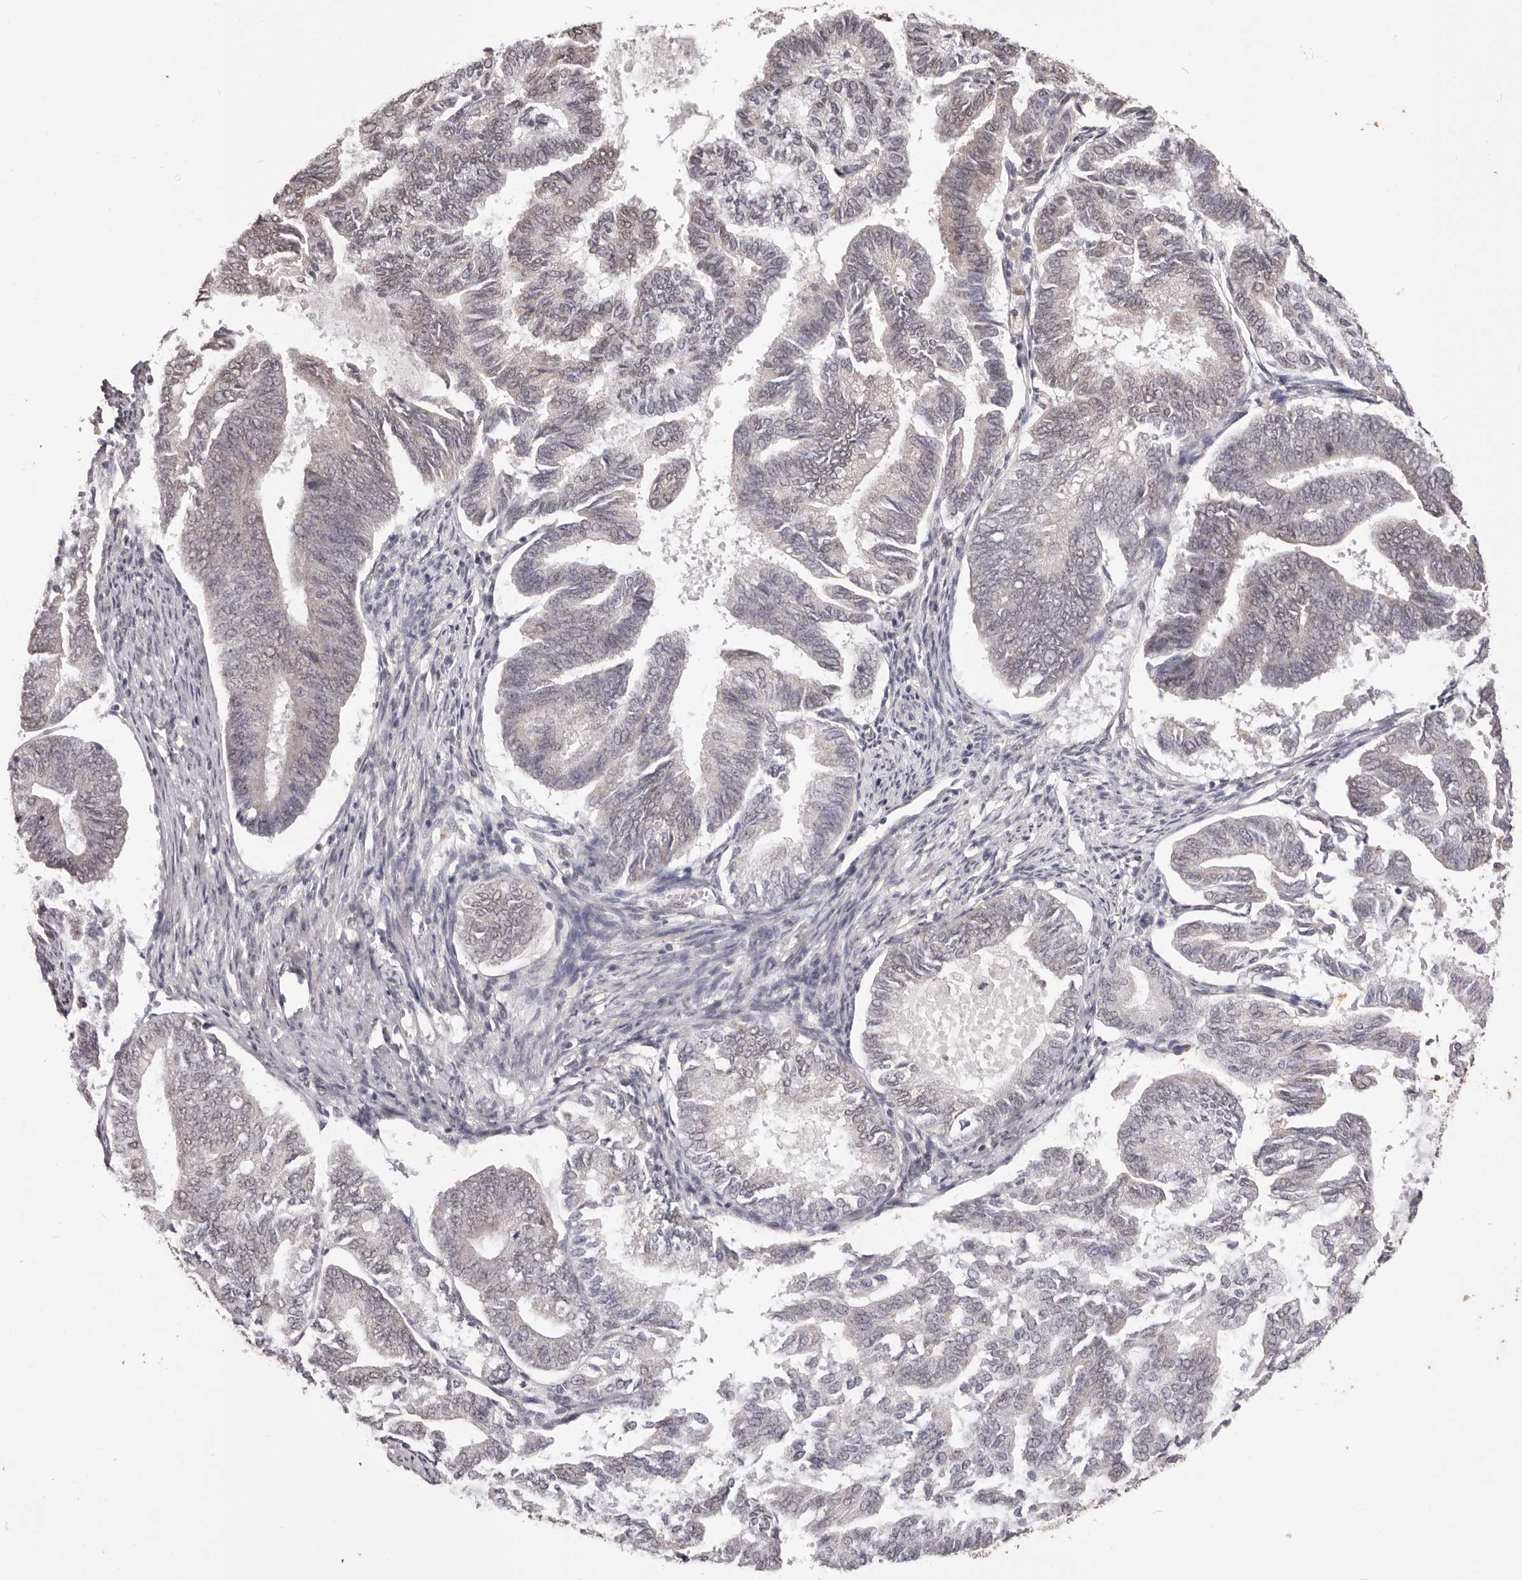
{"staining": {"intensity": "weak", "quantity": "25%-75%", "location": "nuclear"}, "tissue": "endometrial cancer", "cell_type": "Tumor cells", "image_type": "cancer", "snomed": [{"axis": "morphology", "description": "Adenocarcinoma, NOS"}, {"axis": "topography", "description": "Endometrium"}], "caption": "The histopathology image reveals a brown stain indicating the presence of a protein in the nuclear of tumor cells in endometrial cancer (adenocarcinoma). The staining is performed using DAB brown chromogen to label protein expression. The nuclei are counter-stained blue using hematoxylin.", "gene": "RPS6KA5", "patient": {"sex": "female", "age": 86}}